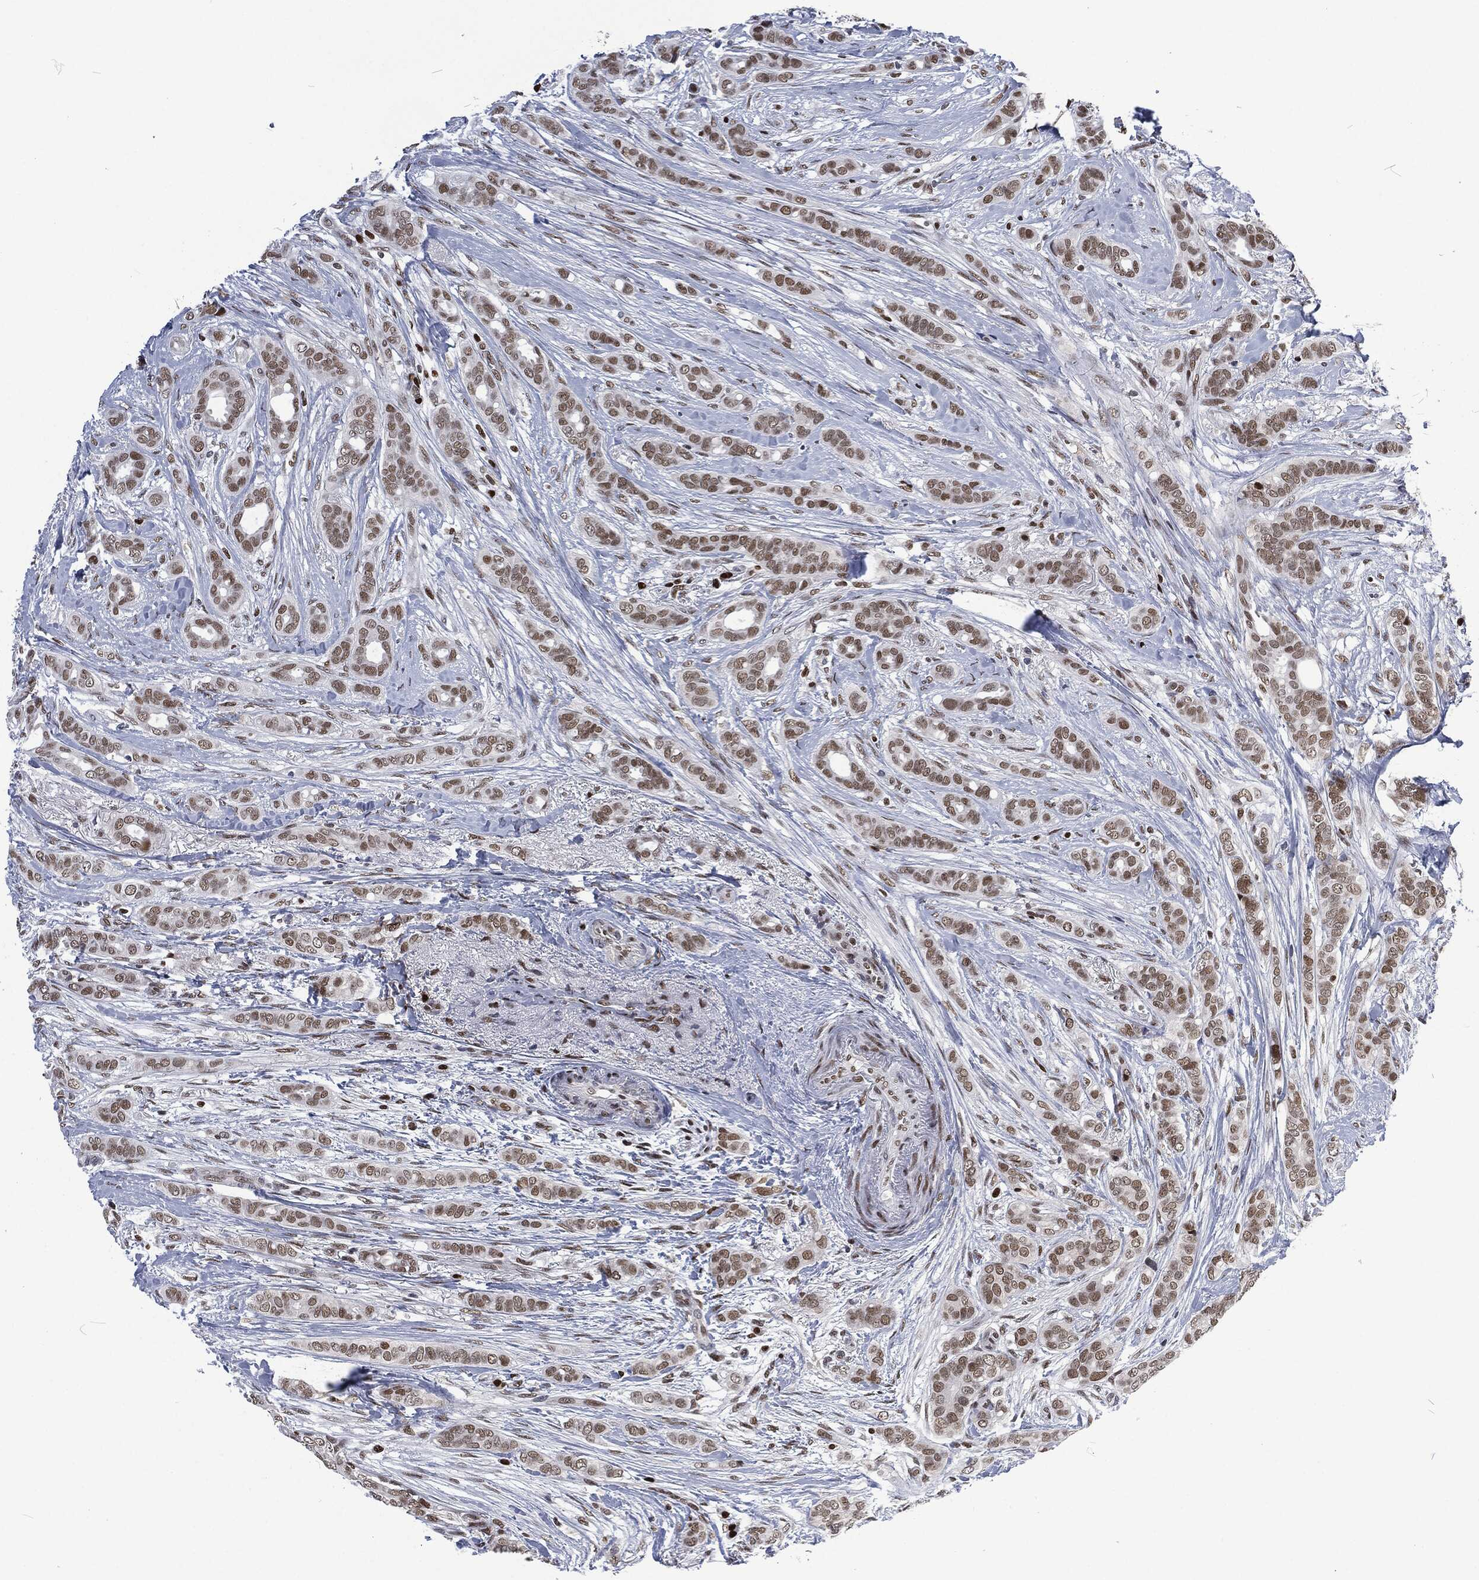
{"staining": {"intensity": "moderate", "quantity": "<25%", "location": "nuclear"}, "tissue": "breast cancer", "cell_type": "Tumor cells", "image_type": "cancer", "snomed": [{"axis": "morphology", "description": "Duct carcinoma"}, {"axis": "topography", "description": "Breast"}], "caption": "This is an image of IHC staining of breast cancer, which shows moderate expression in the nuclear of tumor cells.", "gene": "DCPS", "patient": {"sex": "female", "age": 51}}